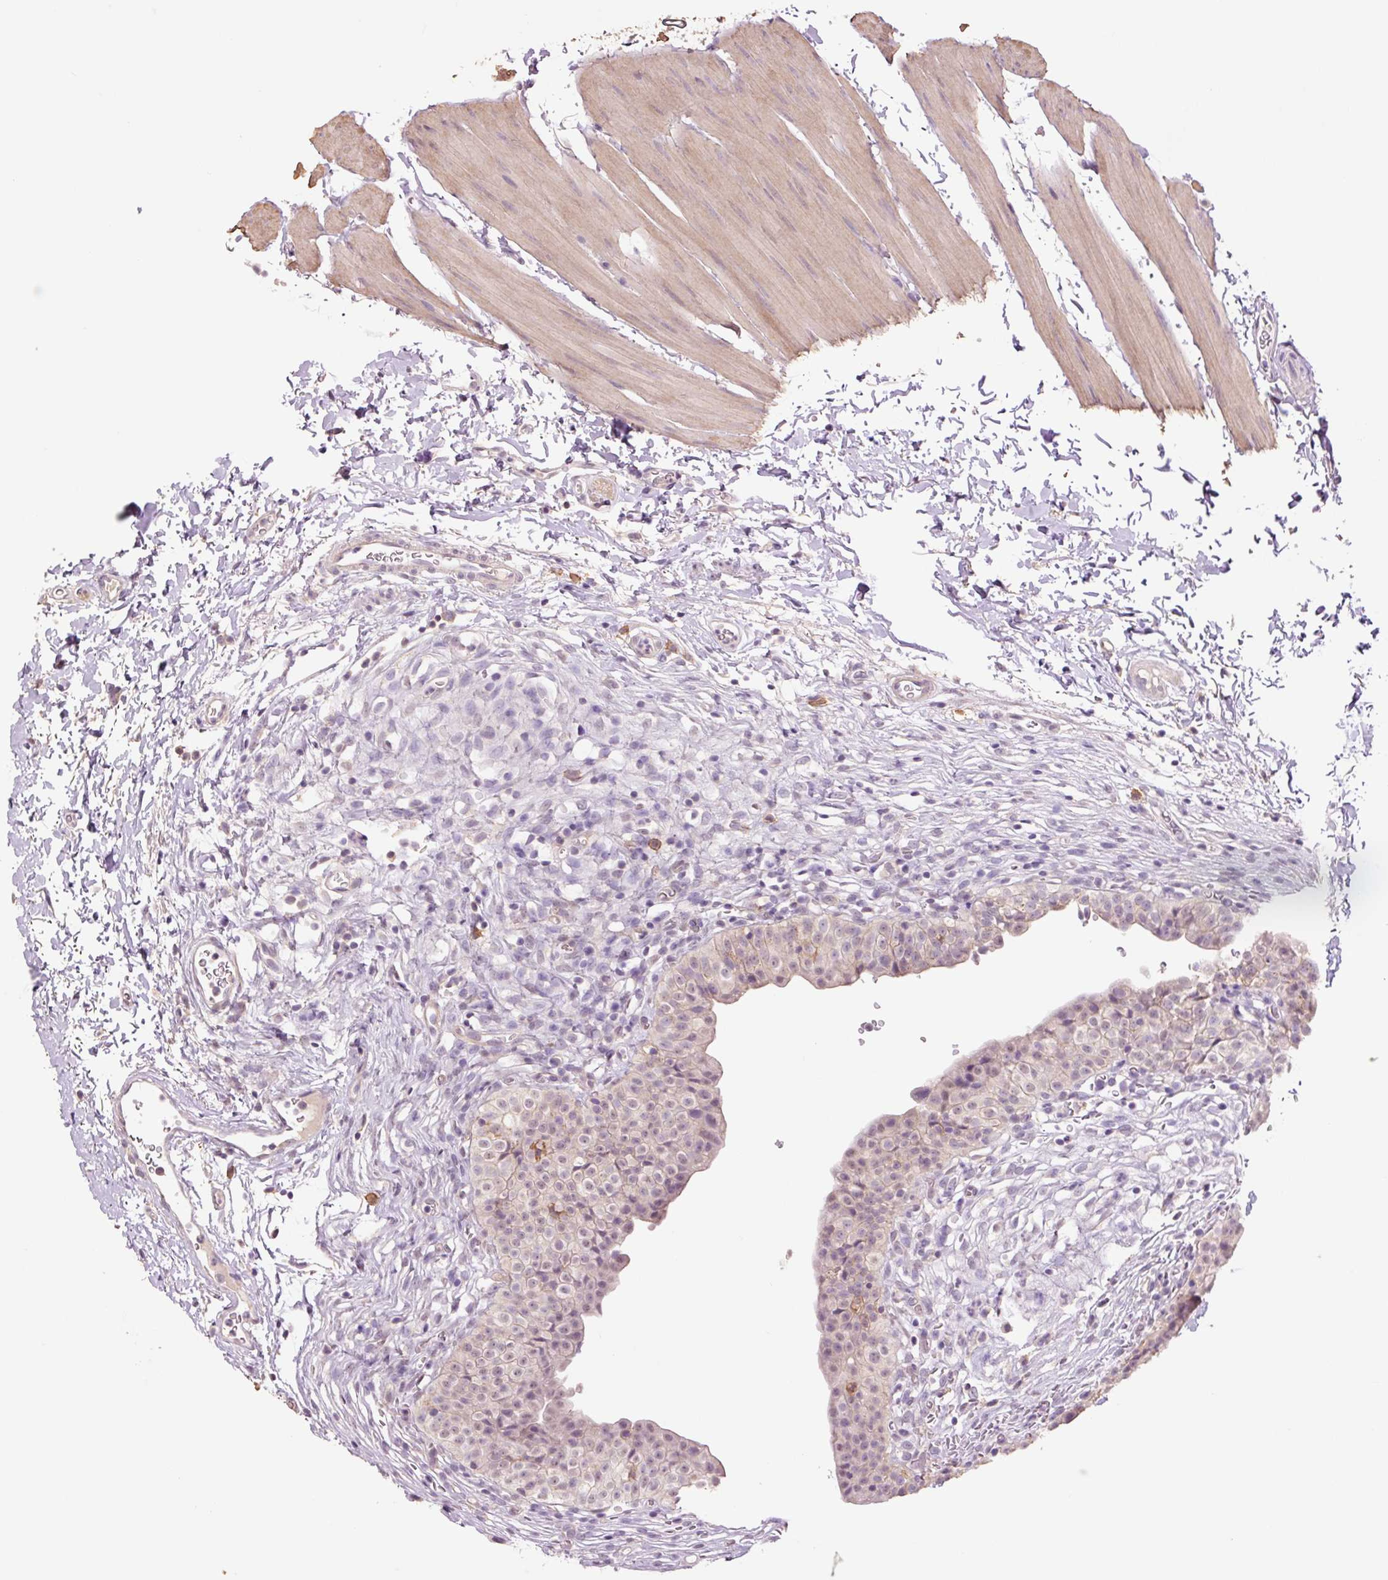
{"staining": {"intensity": "weak", "quantity": "25%-75%", "location": "cytoplasmic/membranous"}, "tissue": "urinary bladder", "cell_type": "Urothelial cells", "image_type": "normal", "snomed": [{"axis": "morphology", "description": "Normal tissue, NOS"}, {"axis": "topography", "description": "Urinary bladder"}, {"axis": "topography", "description": "Peripheral nerve tissue"}], "caption": "Brown immunohistochemical staining in benign human urinary bladder exhibits weak cytoplasmic/membranous expression in about 25%-75% of urothelial cells. (DAB (3,3'-diaminobenzidine) = brown stain, brightfield microscopy at high magnification).", "gene": "SLC1A4", "patient": {"sex": "male", "age": 55}}